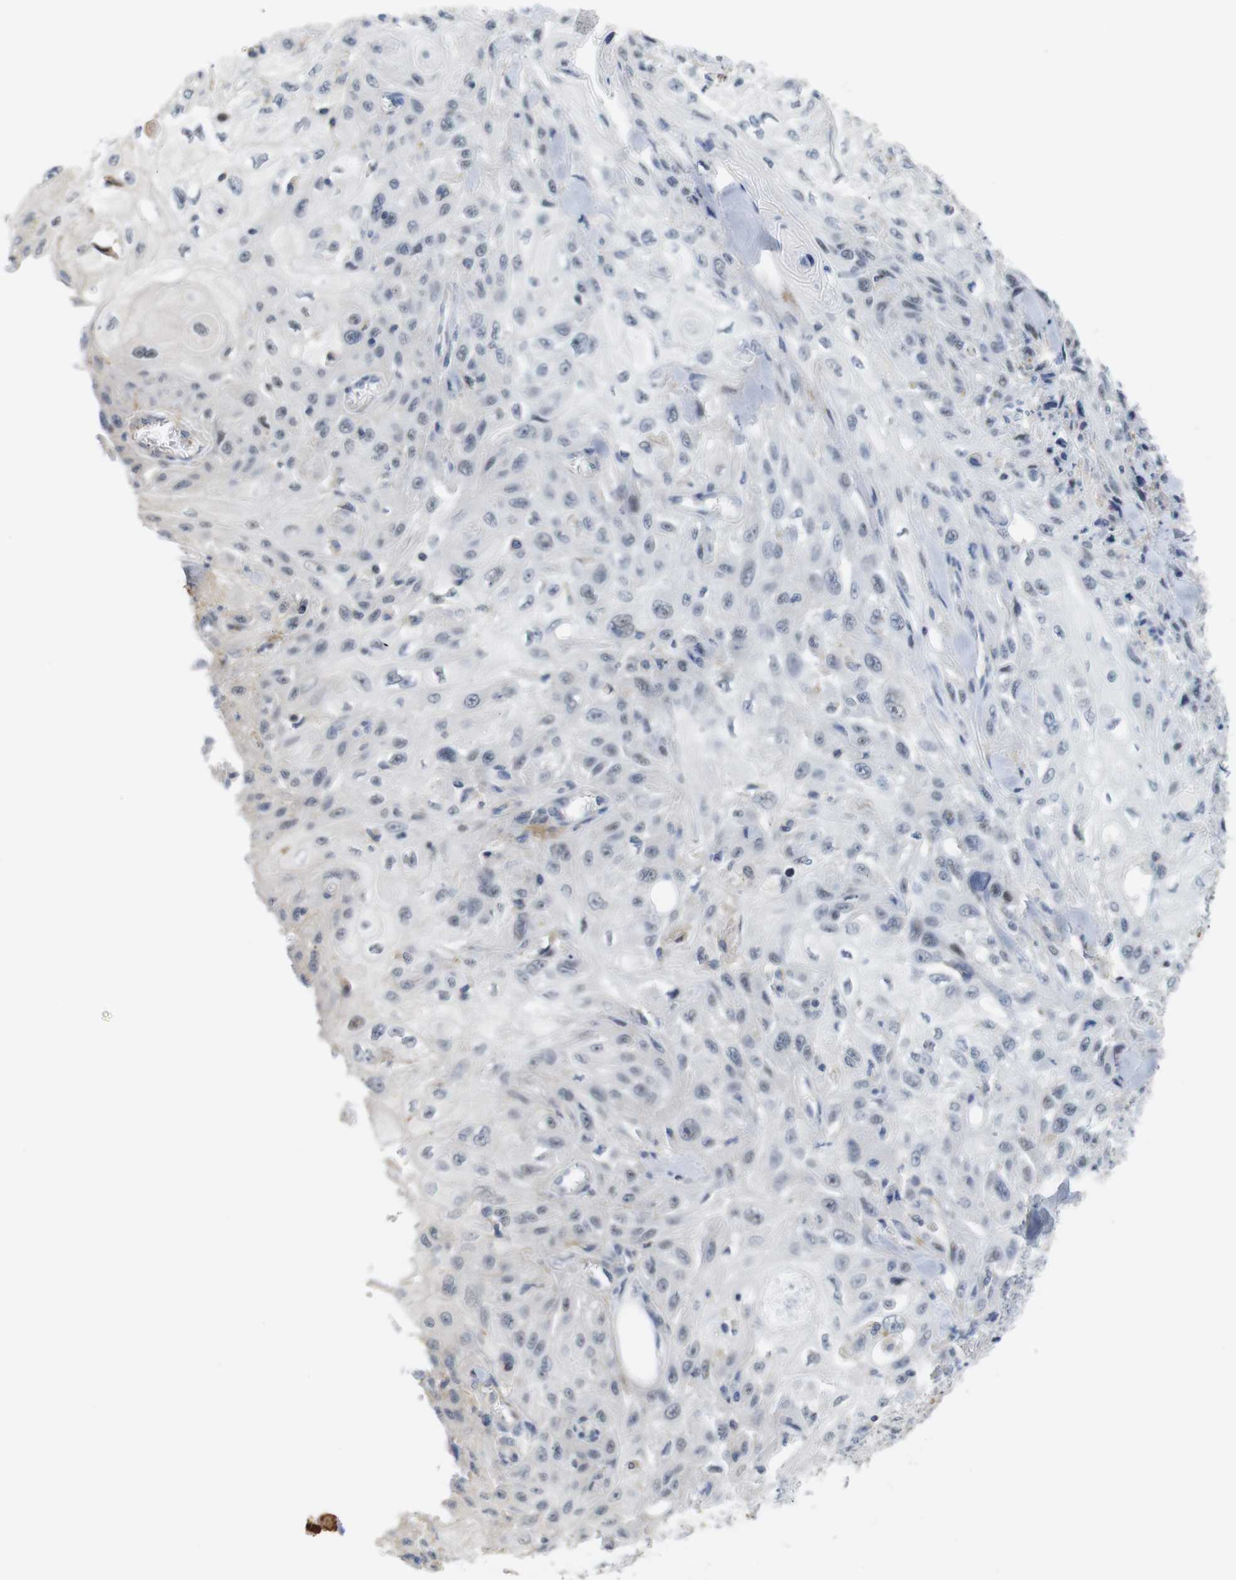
{"staining": {"intensity": "negative", "quantity": "none", "location": "none"}, "tissue": "skin cancer", "cell_type": "Tumor cells", "image_type": "cancer", "snomed": [{"axis": "morphology", "description": "Squamous cell carcinoma, NOS"}, {"axis": "morphology", "description": "Squamous cell carcinoma, metastatic, NOS"}, {"axis": "topography", "description": "Skin"}, {"axis": "topography", "description": "Lymph node"}], "caption": "An IHC image of skin metastatic squamous cell carcinoma is shown. There is no staining in tumor cells of skin metastatic squamous cell carcinoma. The staining is performed using DAB brown chromogen with nuclei counter-stained in using hematoxylin.", "gene": "OTOF", "patient": {"sex": "male", "age": 75}}